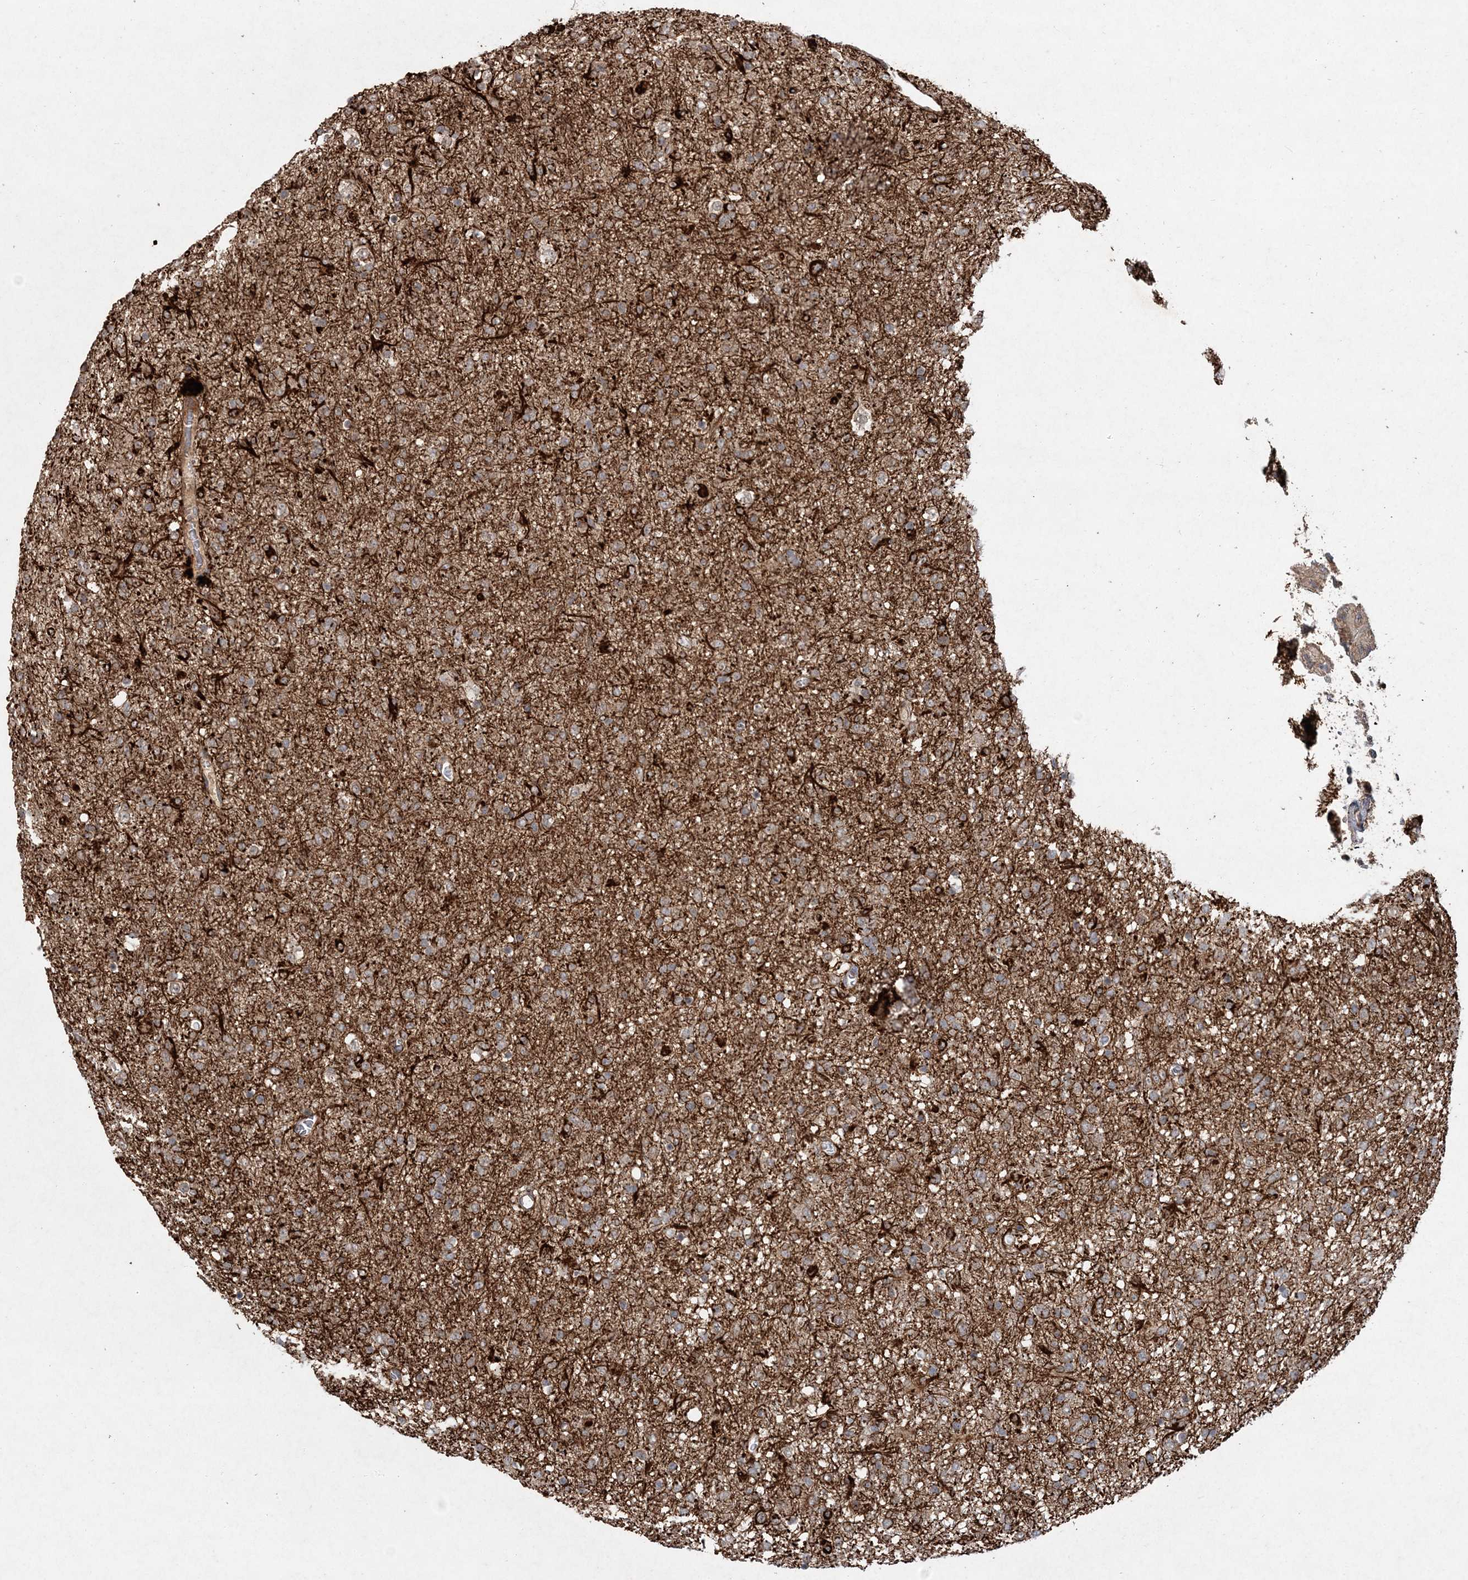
{"staining": {"intensity": "weak", "quantity": ">75%", "location": "cytoplasmic/membranous"}, "tissue": "glioma", "cell_type": "Tumor cells", "image_type": "cancer", "snomed": [{"axis": "morphology", "description": "Glioma, malignant, Low grade"}, {"axis": "topography", "description": "Brain"}], "caption": "Protein staining by immunohistochemistry (IHC) demonstrates weak cytoplasmic/membranous staining in about >75% of tumor cells in glioma. The staining is performed using DAB (3,3'-diaminobenzidine) brown chromogen to label protein expression. The nuclei are counter-stained blue using hematoxylin.", "gene": "SPRY1", "patient": {"sex": "male", "age": 65}}